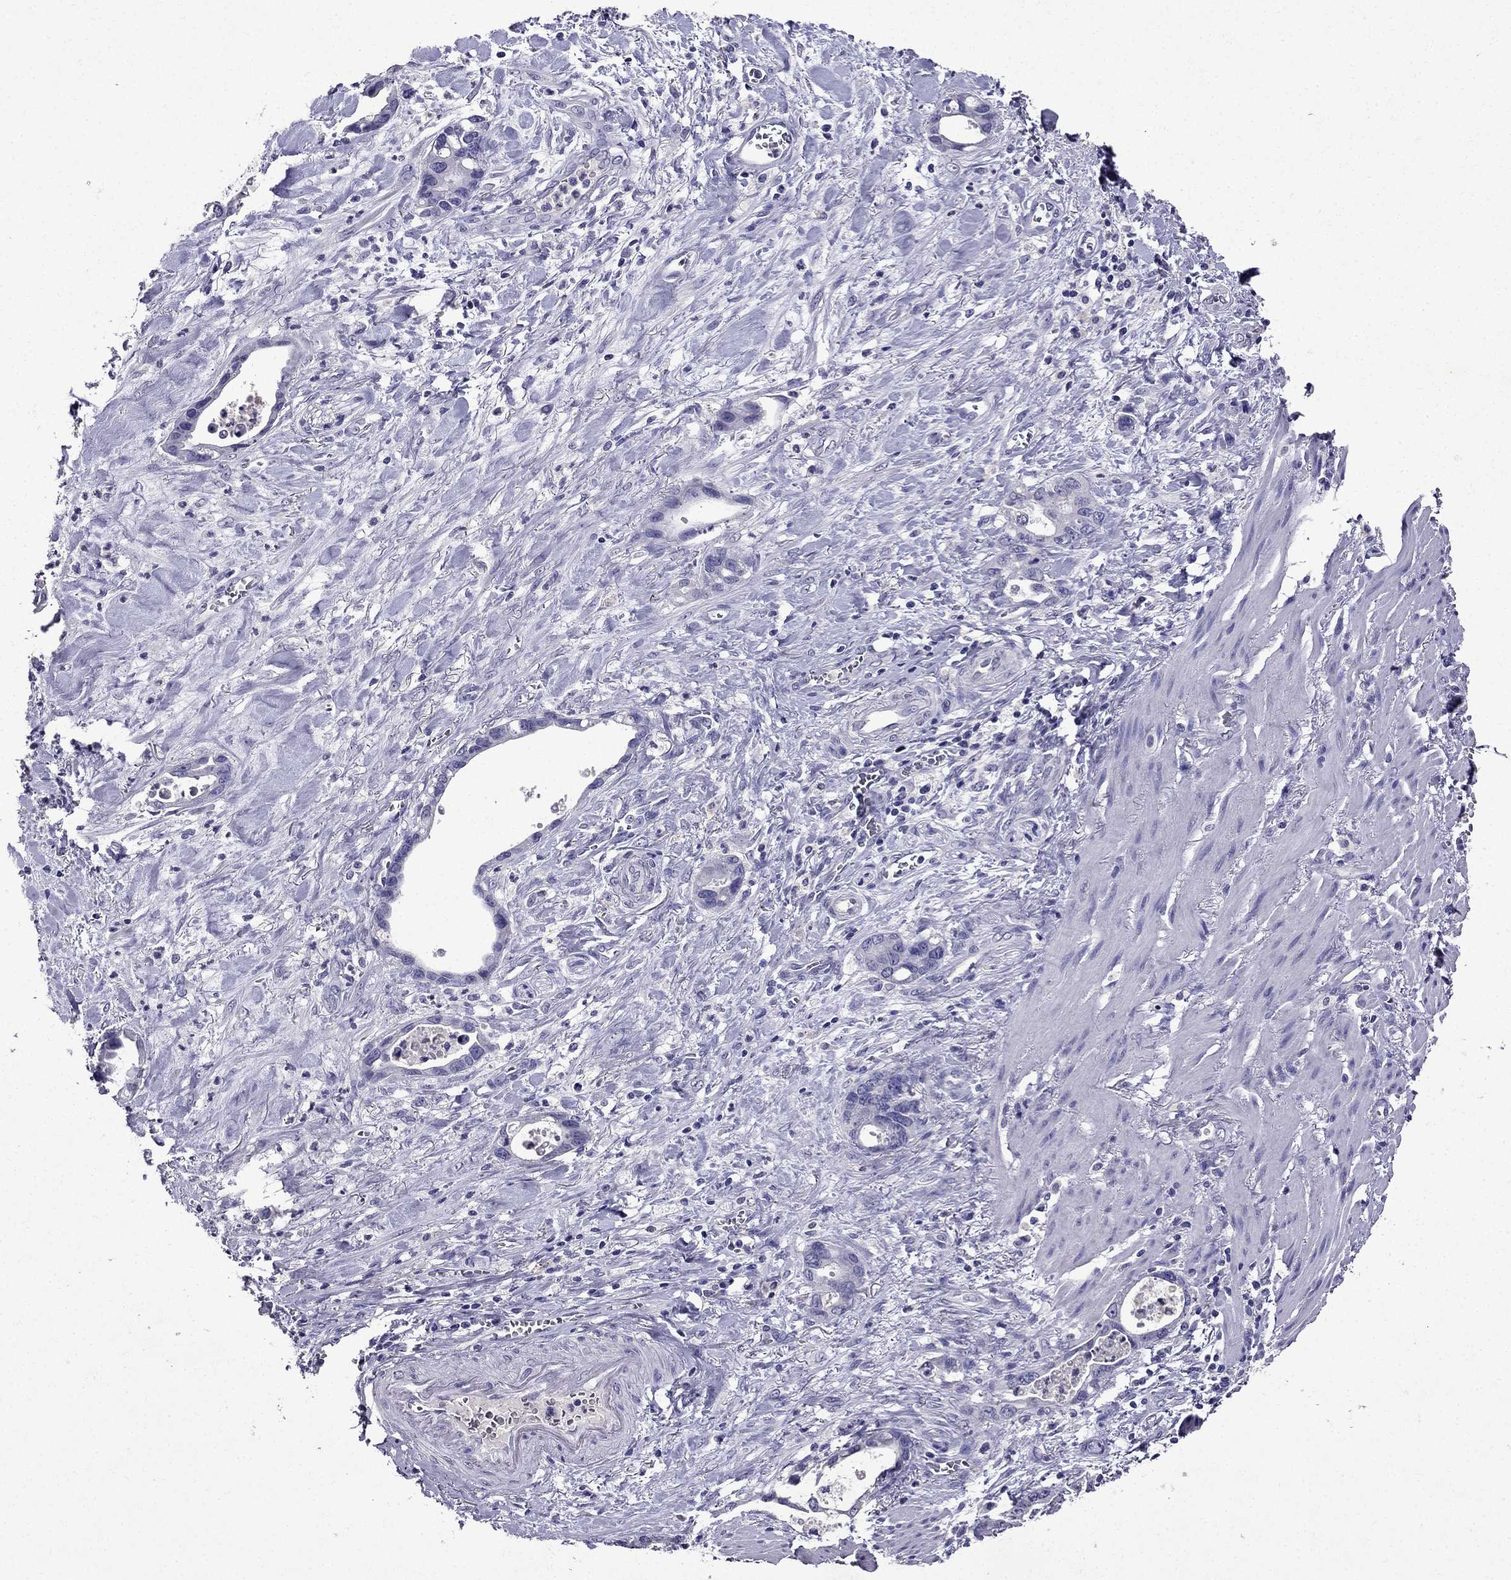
{"staining": {"intensity": "negative", "quantity": "none", "location": "none"}, "tissue": "stomach cancer", "cell_type": "Tumor cells", "image_type": "cancer", "snomed": [{"axis": "morphology", "description": "Normal tissue, NOS"}, {"axis": "morphology", "description": "Adenocarcinoma, NOS"}, {"axis": "topography", "description": "Esophagus"}, {"axis": "topography", "description": "Stomach, upper"}], "caption": "The histopathology image demonstrates no staining of tumor cells in stomach cancer.", "gene": "DNAH17", "patient": {"sex": "male", "age": 74}}